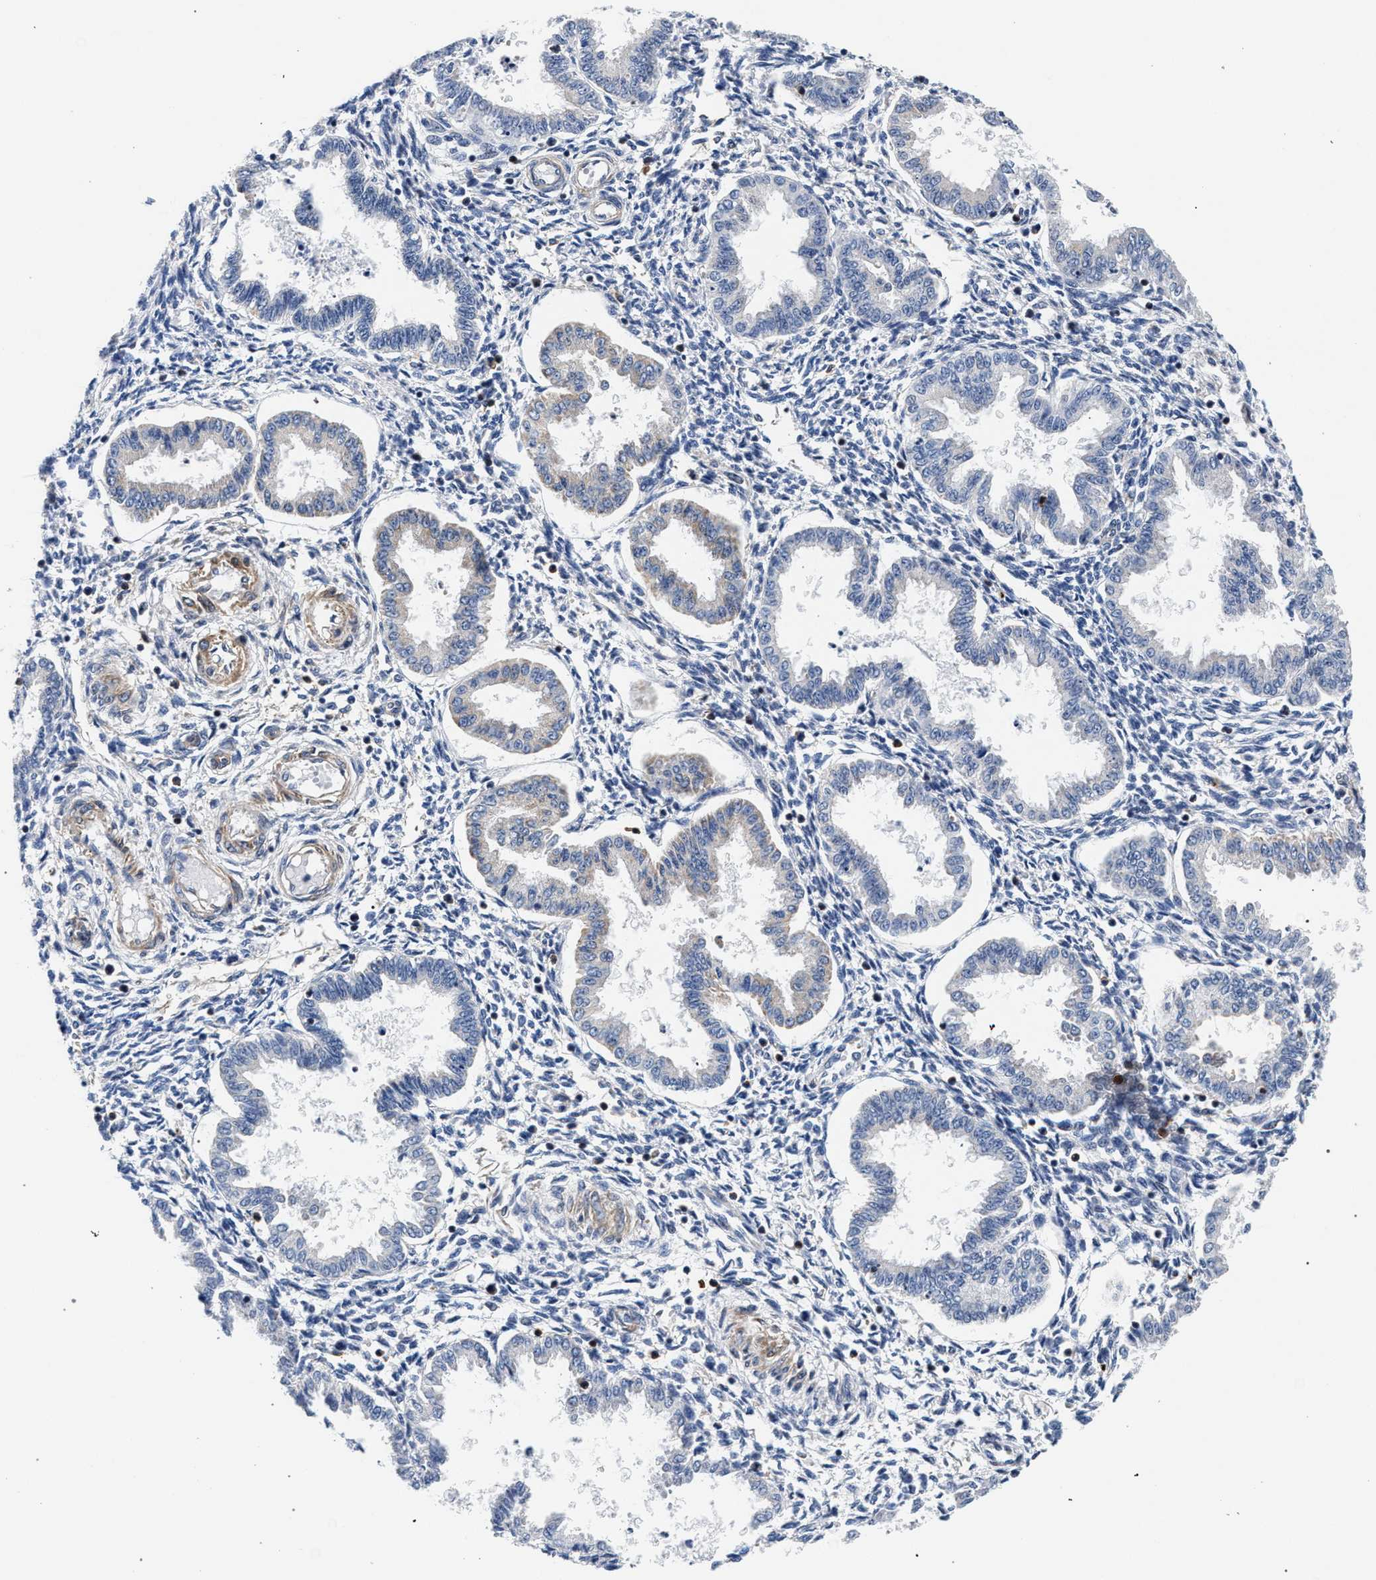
{"staining": {"intensity": "negative", "quantity": "none", "location": "none"}, "tissue": "endometrium", "cell_type": "Cells in endometrial stroma", "image_type": "normal", "snomed": [{"axis": "morphology", "description": "Normal tissue, NOS"}, {"axis": "topography", "description": "Endometrium"}], "caption": "This is a image of IHC staining of normal endometrium, which shows no expression in cells in endometrial stroma.", "gene": "LASP1", "patient": {"sex": "female", "age": 33}}